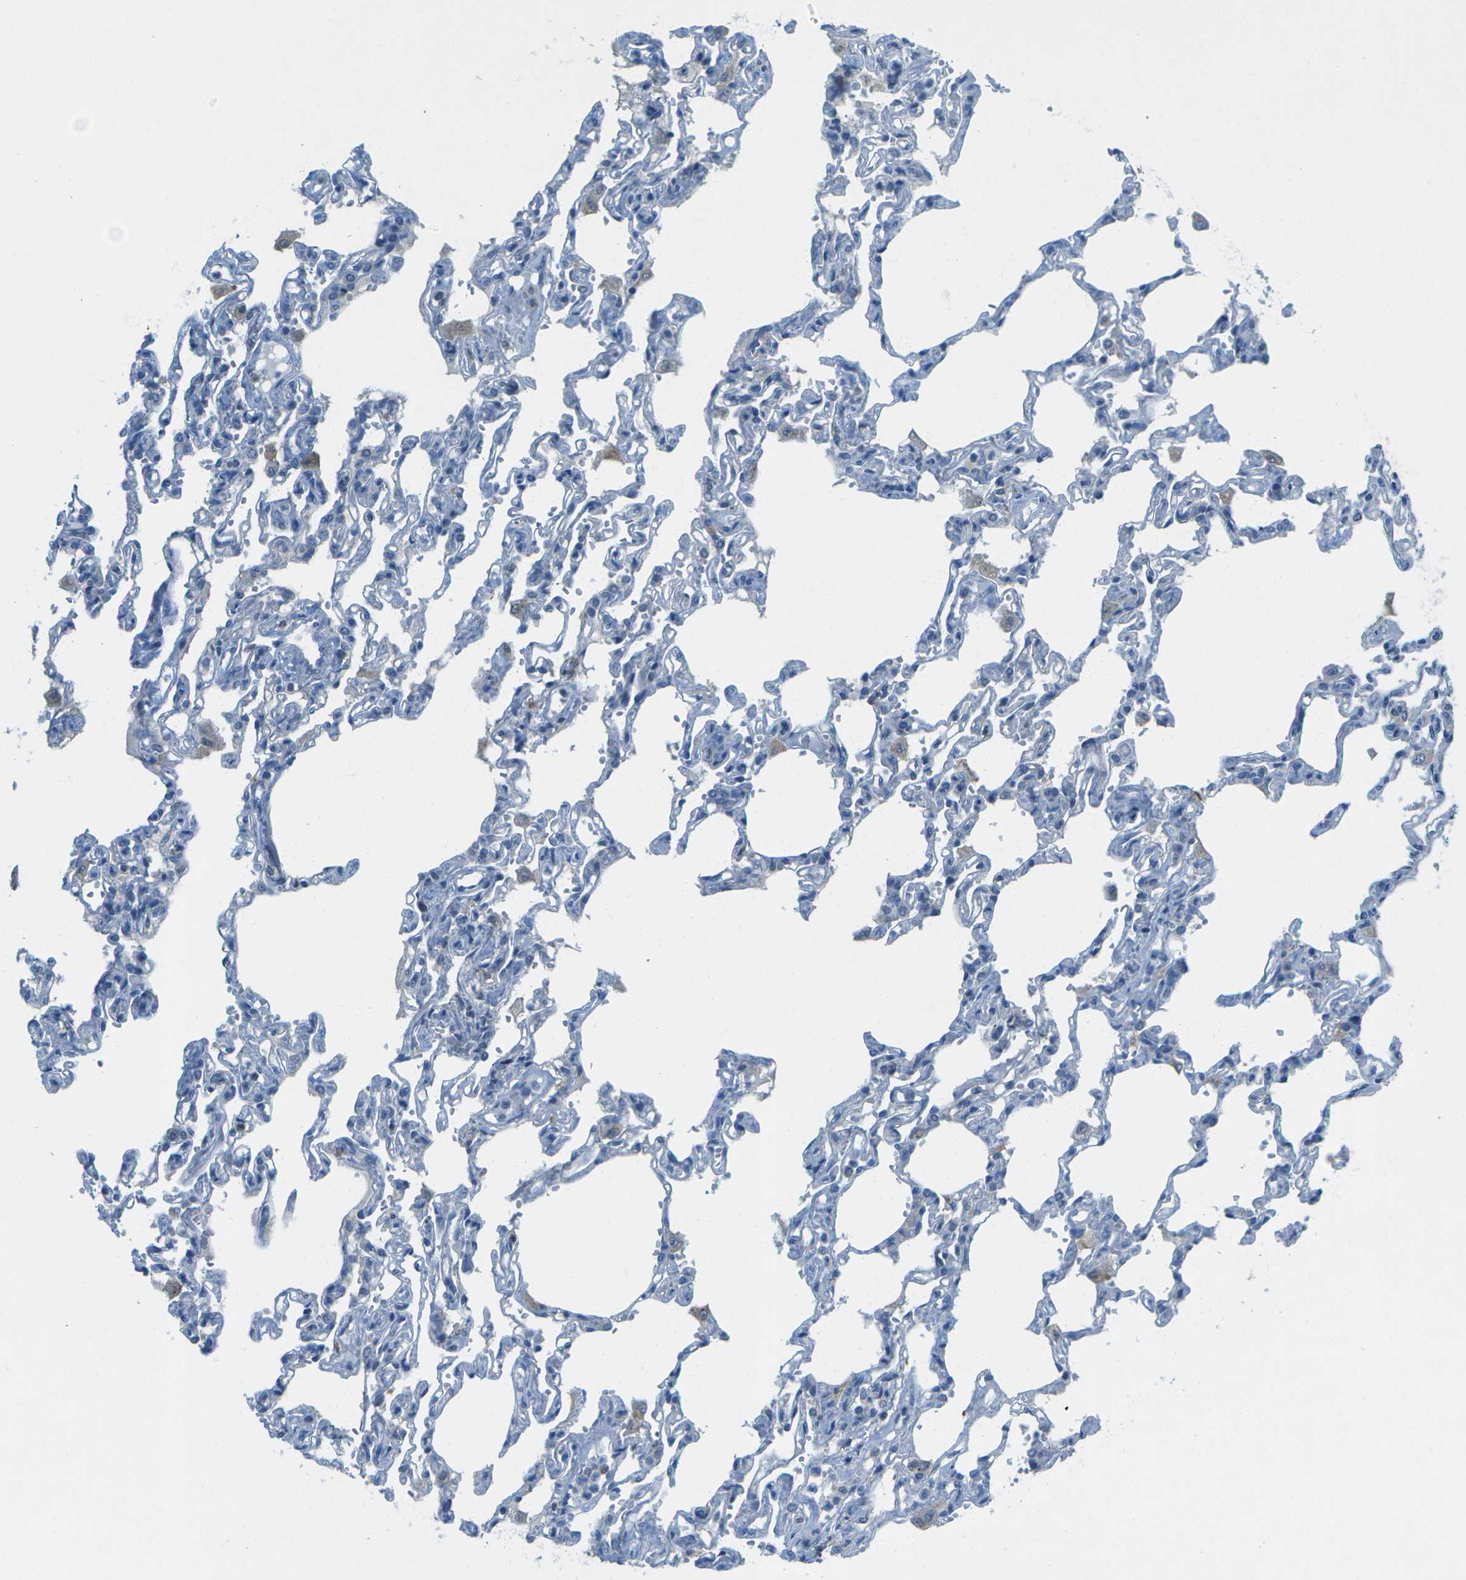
{"staining": {"intensity": "negative", "quantity": "none", "location": "none"}, "tissue": "lung", "cell_type": "Alveolar cells", "image_type": "normal", "snomed": [{"axis": "morphology", "description": "Normal tissue, NOS"}, {"axis": "topography", "description": "Lung"}], "caption": "Immunohistochemistry (IHC) of normal lung exhibits no positivity in alveolar cells. Brightfield microscopy of IHC stained with DAB (brown) and hematoxylin (blue), captured at high magnification.", "gene": "CDH23", "patient": {"sex": "male", "age": 21}}